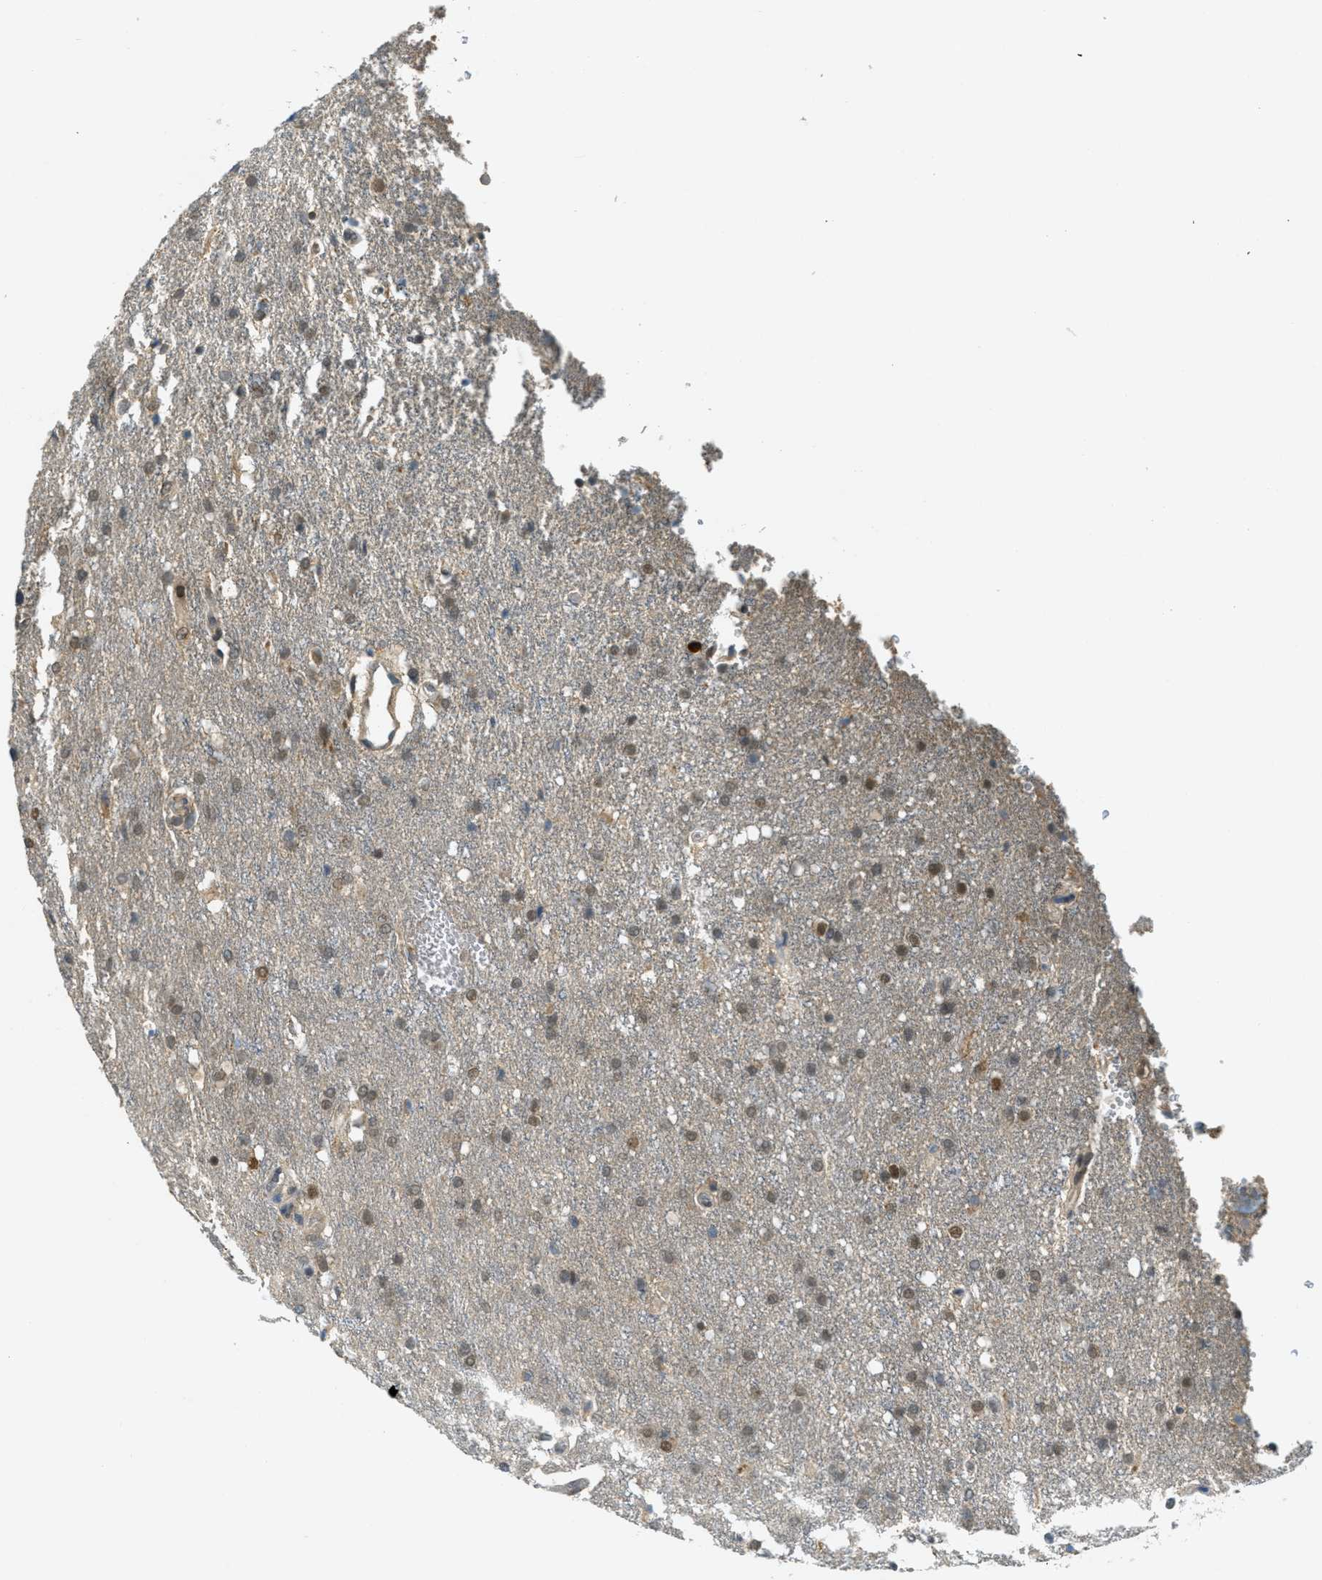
{"staining": {"intensity": "weak", "quantity": ">75%", "location": "nuclear"}, "tissue": "glioma", "cell_type": "Tumor cells", "image_type": "cancer", "snomed": [{"axis": "morphology", "description": "Glioma, malignant, High grade"}, {"axis": "topography", "description": "Brain"}], "caption": "Immunohistochemical staining of glioma reveals low levels of weak nuclear protein staining in about >75% of tumor cells.", "gene": "TCF20", "patient": {"sex": "female", "age": 58}}